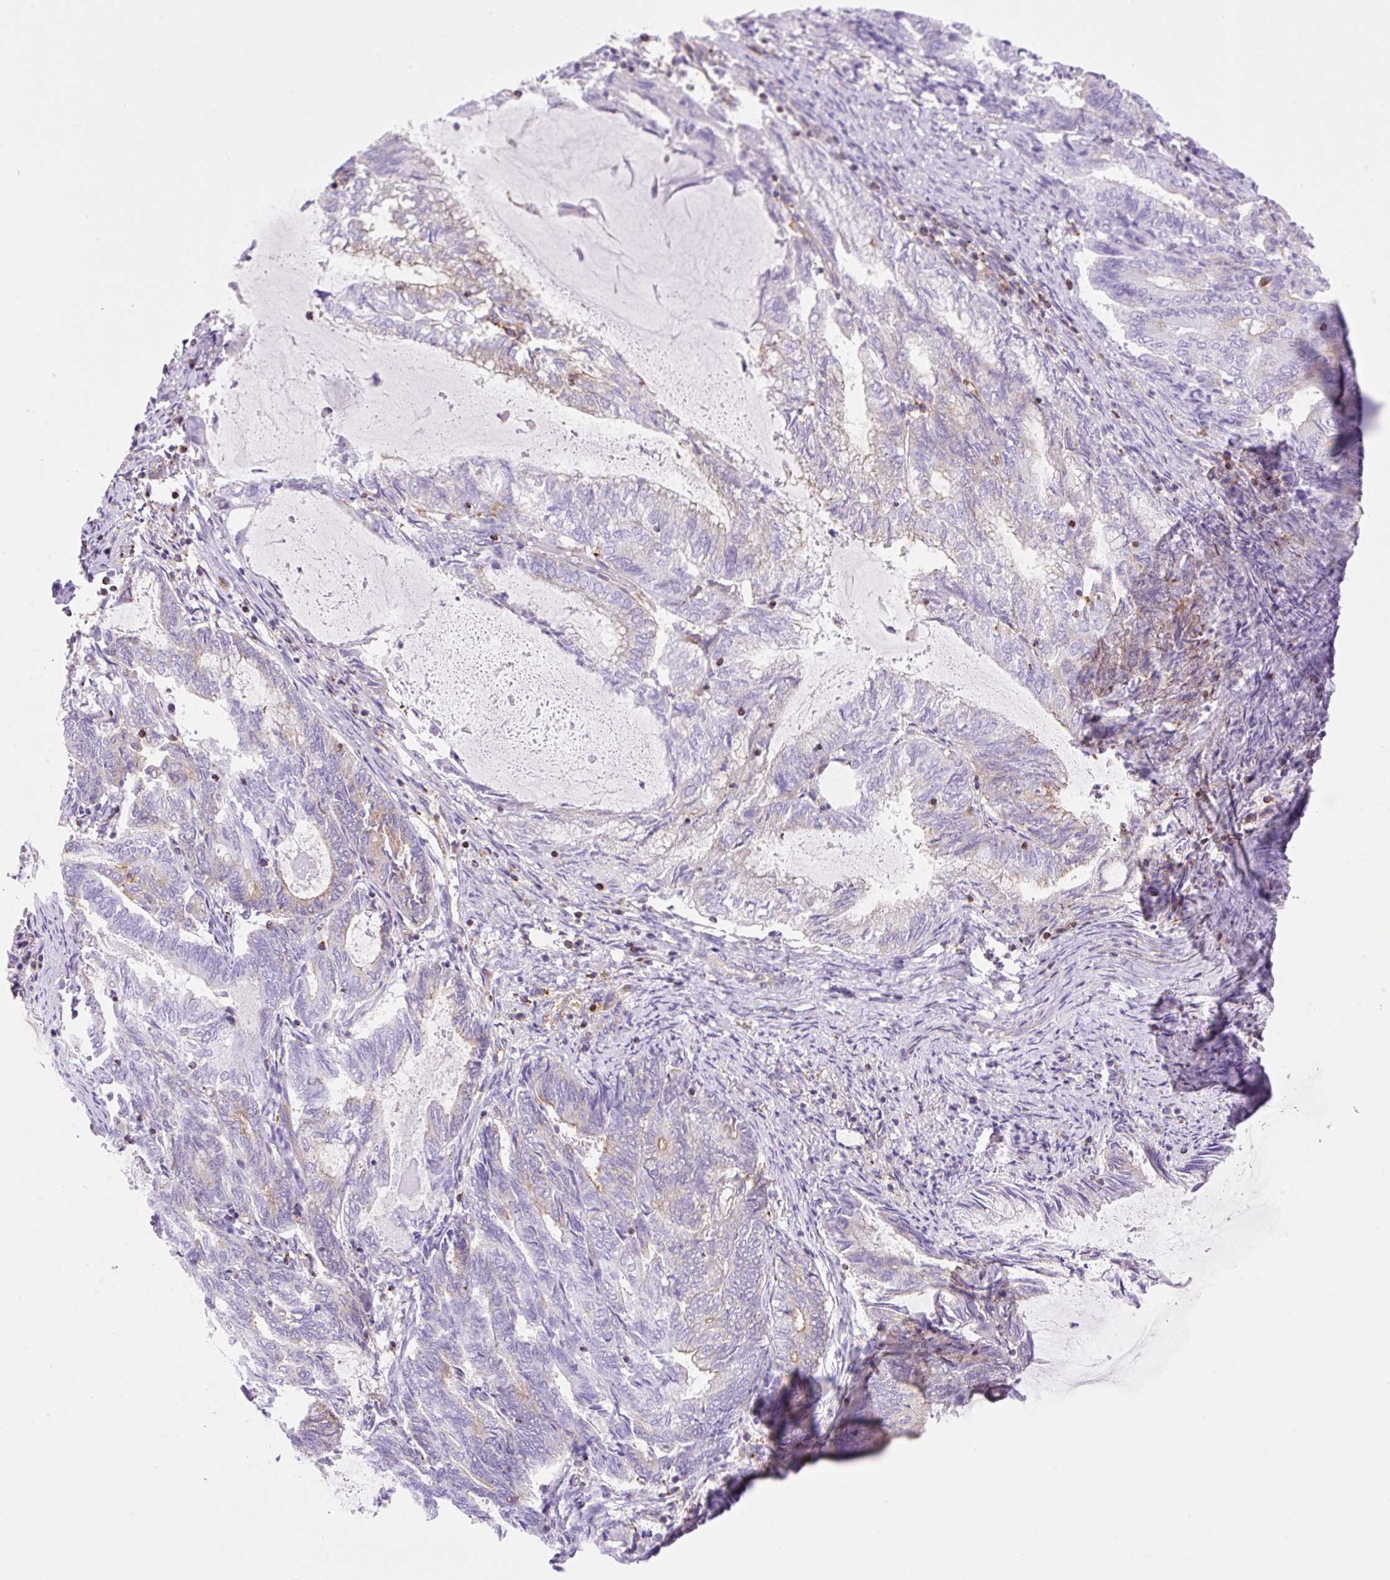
{"staining": {"intensity": "negative", "quantity": "none", "location": "none"}, "tissue": "endometrial cancer", "cell_type": "Tumor cells", "image_type": "cancer", "snomed": [{"axis": "morphology", "description": "Adenocarcinoma, NOS"}, {"axis": "topography", "description": "Endometrium"}], "caption": "The histopathology image exhibits no staining of tumor cells in endometrial cancer. (Stains: DAB immunohistochemistry (IHC) with hematoxylin counter stain, Microscopy: brightfield microscopy at high magnification).", "gene": "DNM2", "patient": {"sex": "female", "age": 80}}